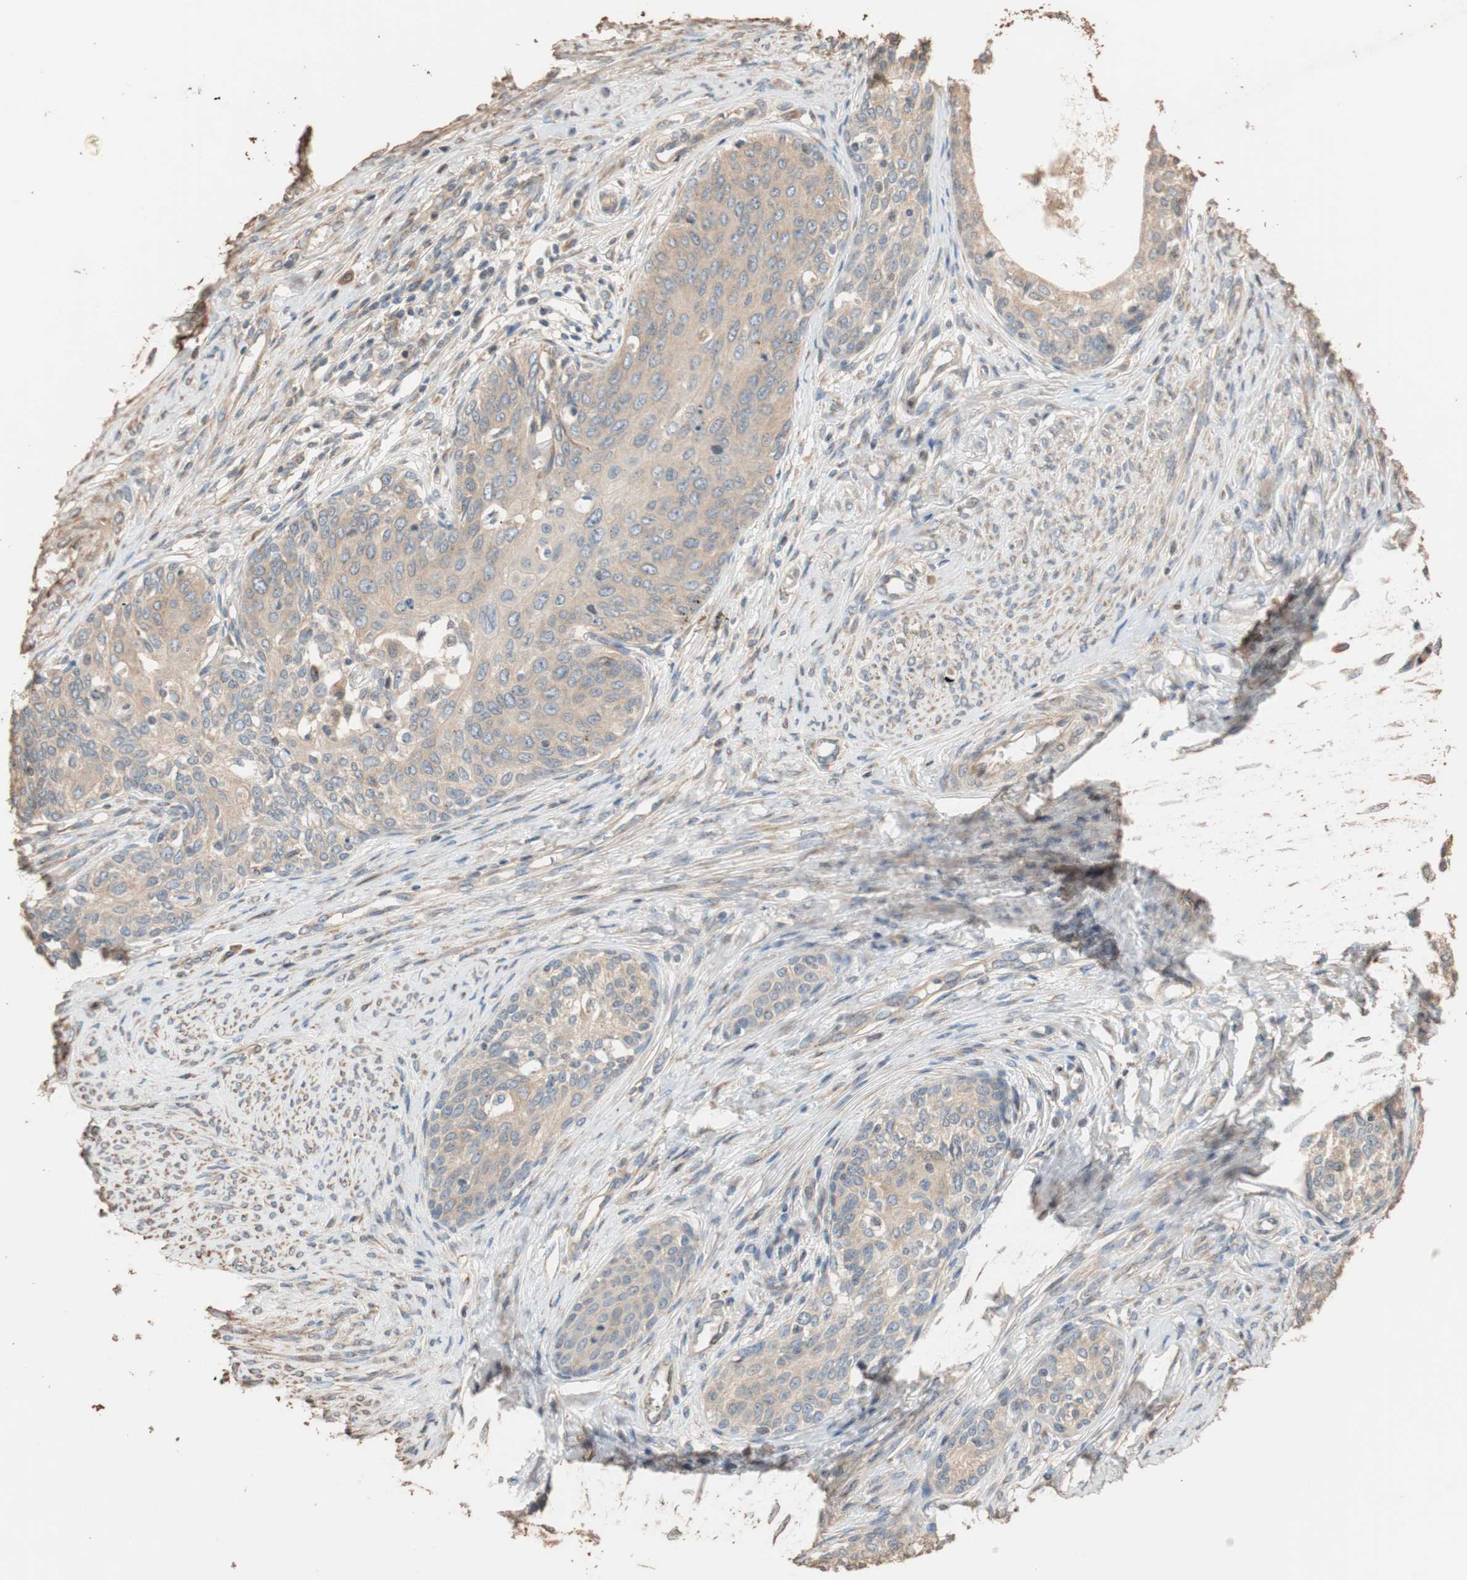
{"staining": {"intensity": "weak", "quantity": ">75%", "location": "cytoplasmic/membranous"}, "tissue": "cervical cancer", "cell_type": "Tumor cells", "image_type": "cancer", "snomed": [{"axis": "morphology", "description": "Squamous cell carcinoma, NOS"}, {"axis": "morphology", "description": "Adenocarcinoma, NOS"}, {"axis": "topography", "description": "Cervix"}], "caption": "IHC (DAB) staining of cervical cancer (squamous cell carcinoma) reveals weak cytoplasmic/membranous protein staining in approximately >75% of tumor cells.", "gene": "TUBB", "patient": {"sex": "female", "age": 52}}